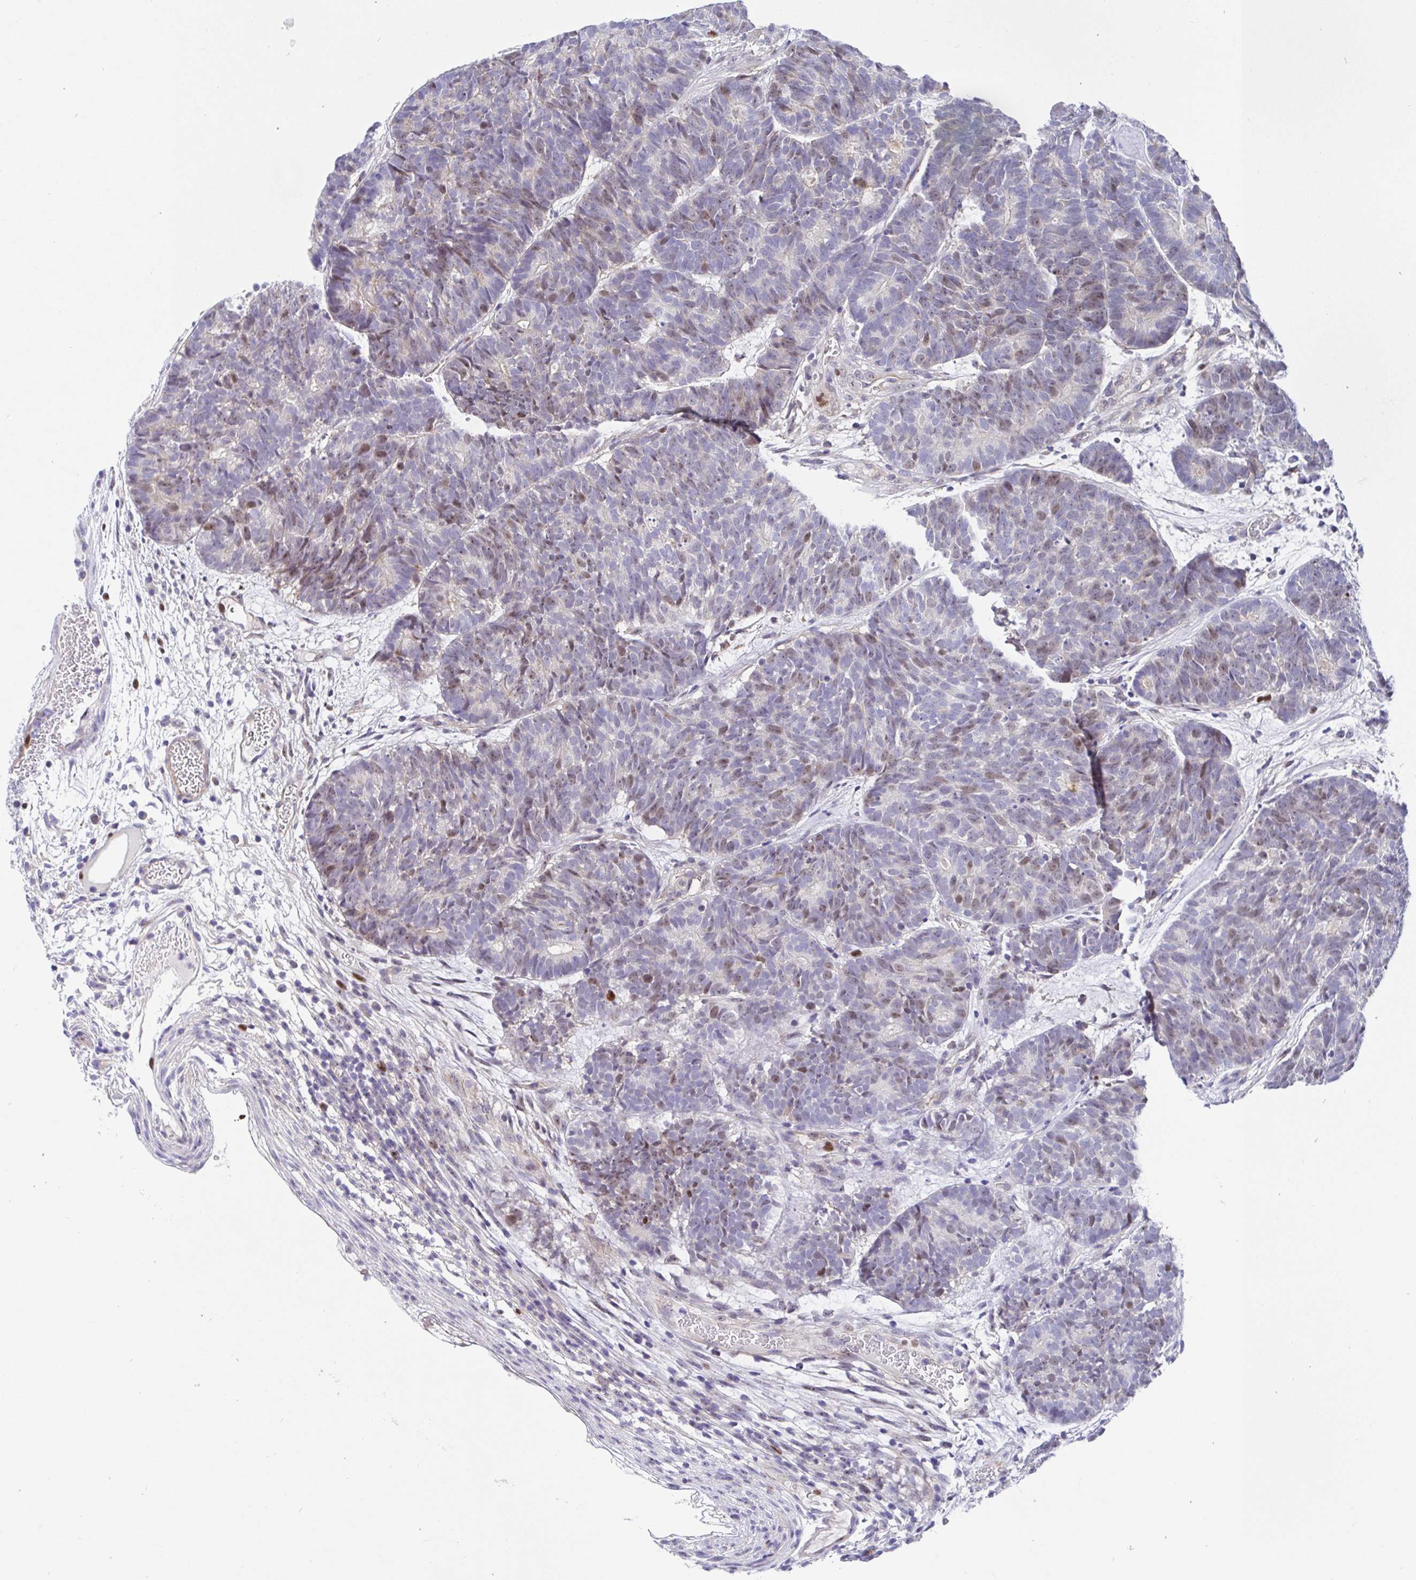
{"staining": {"intensity": "weak", "quantity": "<25%", "location": "nuclear"}, "tissue": "head and neck cancer", "cell_type": "Tumor cells", "image_type": "cancer", "snomed": [{"axis": "morphology", "description": "Adenocarcinoma, NOS"}, {"axis": "topography", "description": "Head-Neck"}], "caption": "High magnification brightfield microscopy of head and neck cancer stained with DAB (3,3'-diaminobenzidine) (brown) and counterstained with hematoxylin (blue): tumor cells show no significant staining.", "gene": "TIMELESS", "patient": {"sex": "female", "age": 81}}